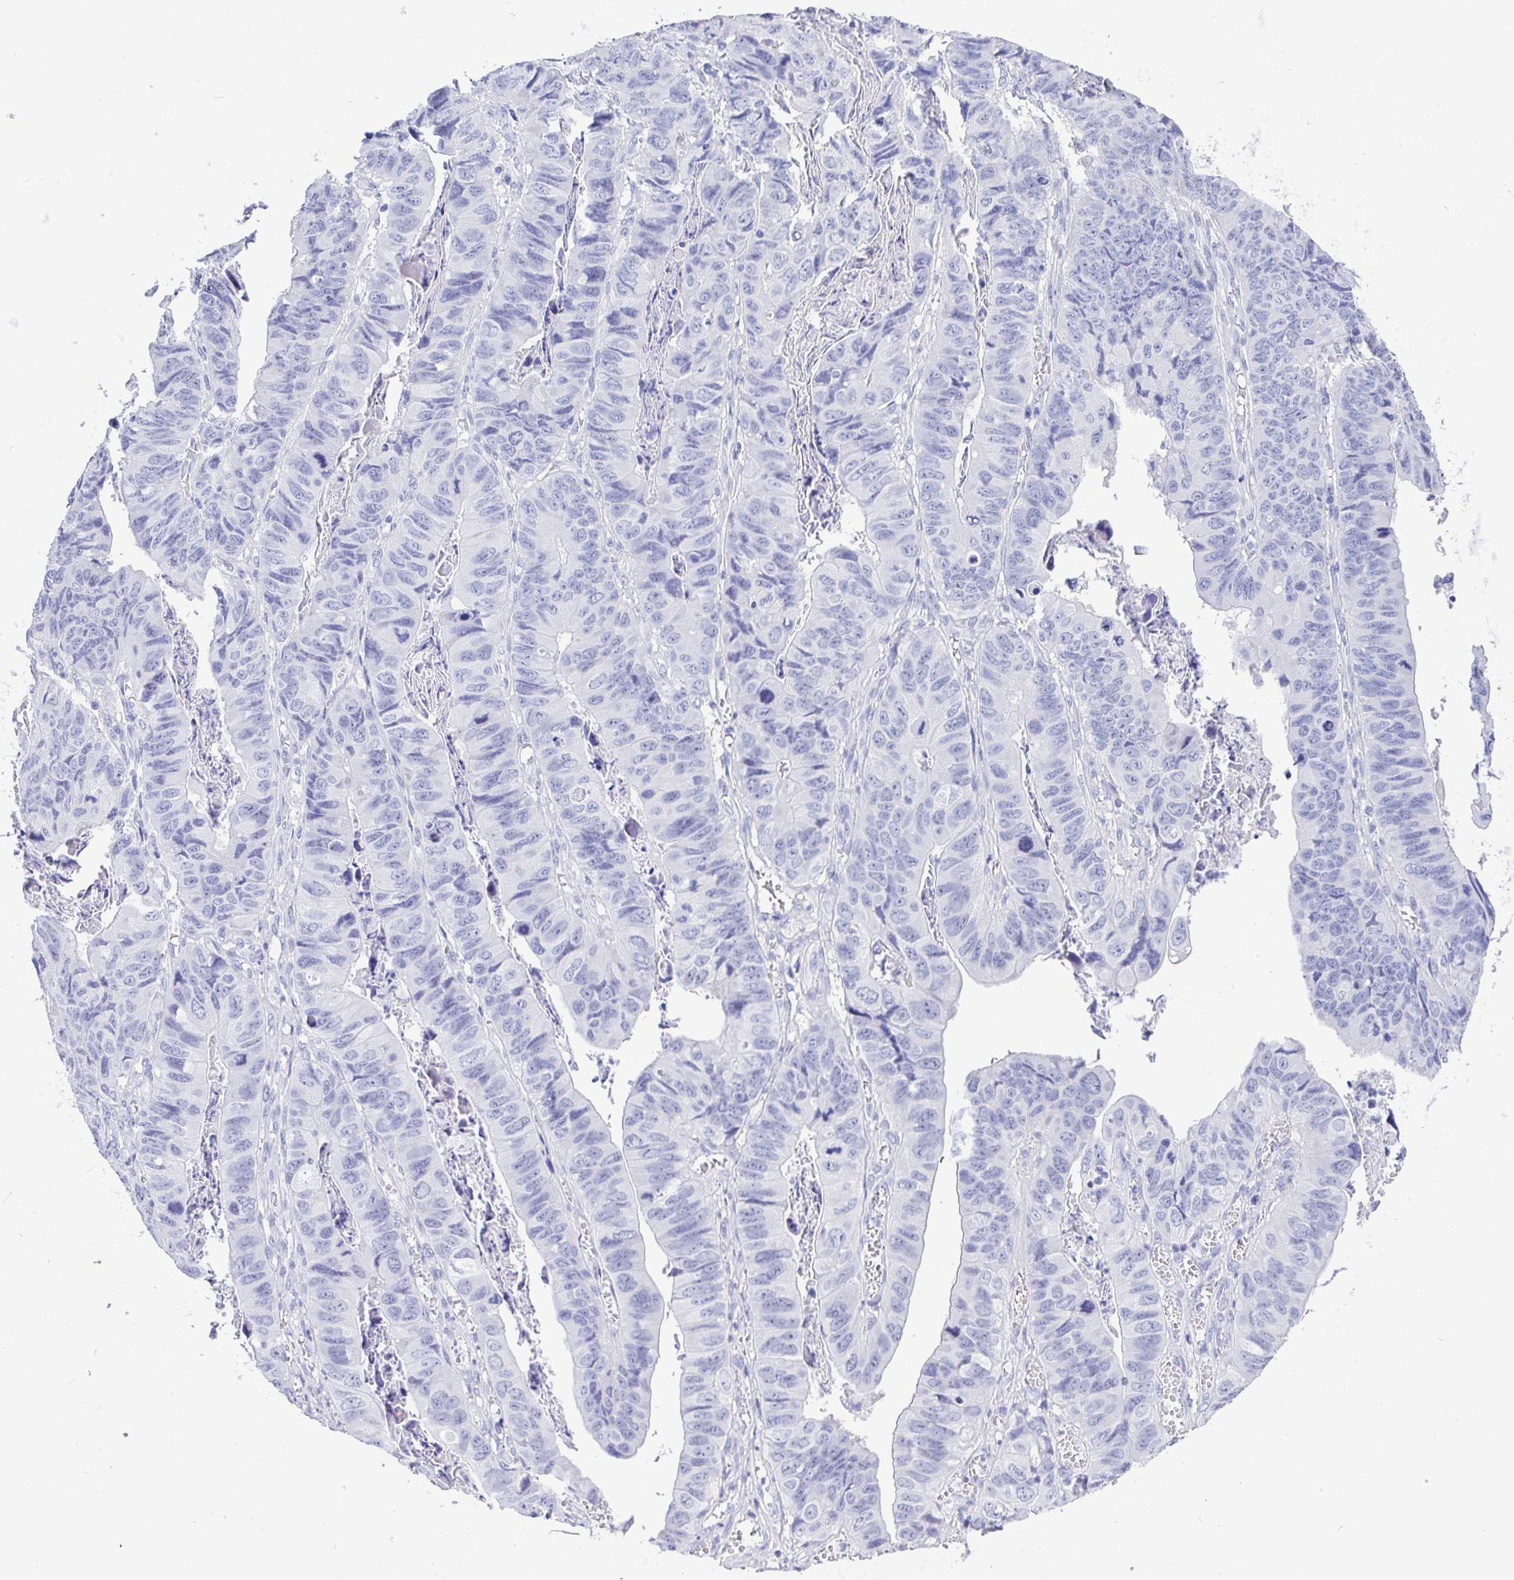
{"staining": {"intensity": "negative", "quantity": "none", "location": "none"}, "tissue": "stomach cancer", "cell_type": "Tumor cells", "image_type": "cancer", "snomed": [{"axis": "morphology", "description": "Adenocarcinoma, NOS"}, {"axis": "topography", "description": "Stomach, lower"}], "caption": "There is no significant expression in tumor cells of adenocarcinoma (stomach).", "gene": "TMEM241", "patient": {"sex": "male", "age": 77}}